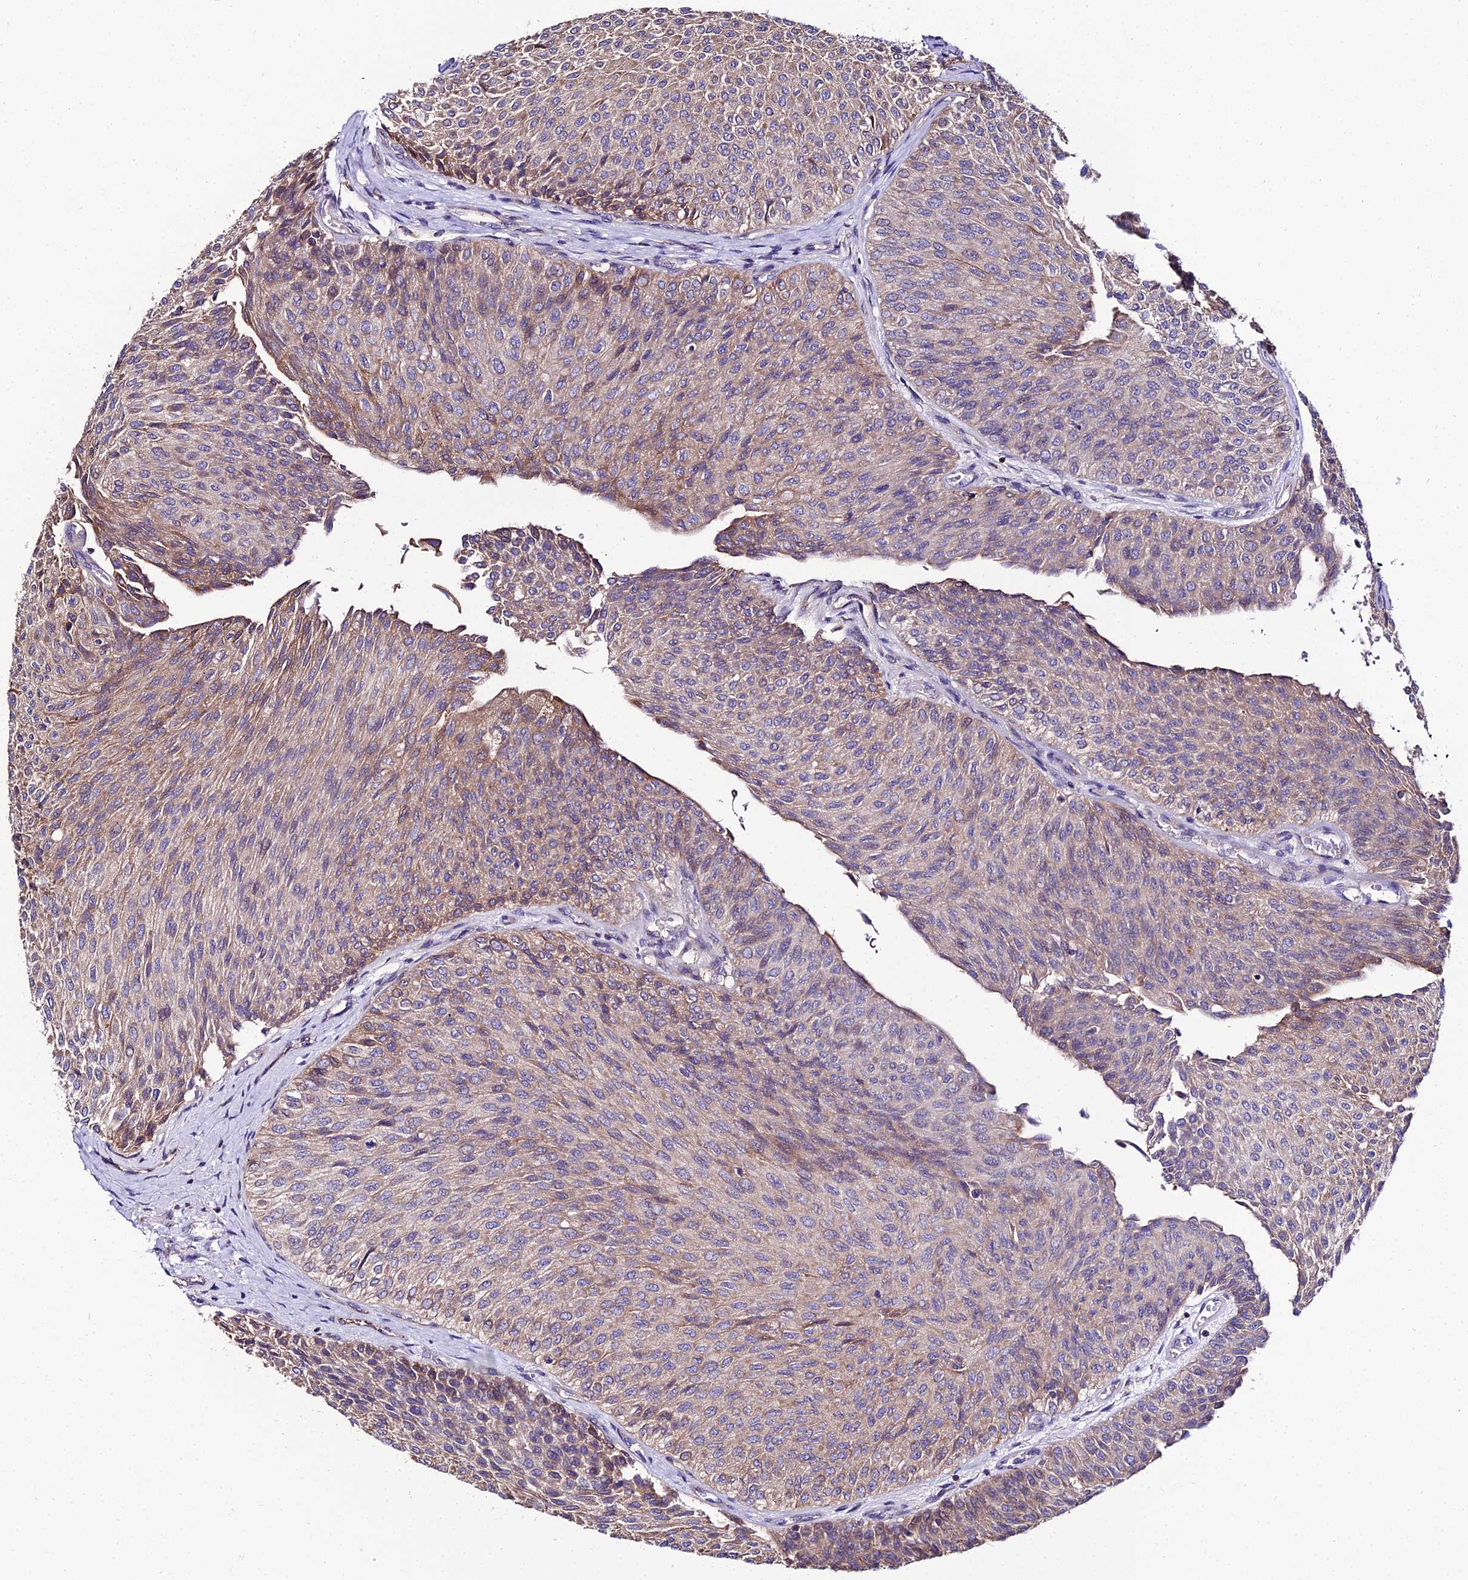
{"staining": {"intensity": "weak", "quantity": "25%-75%", "location": "cytoplasmic/membranous"}, "tissue": "urothelial cancer", "cell_type": "Tumor cells", "image_type": "cancer", "snomed": [{"axis": "morphology", "description": "Urothelial carcinoma, Low grade"}, {"axis": "topography", "description": "Urinary bladder"}], "caption": "Immunohistochemistry (IHC) (DAB (3,3'-diaminobenzidine)) staining of human urothelial cancer demonstrates weak cytoplasmic/membranous protein positivity in approximately 25%-75% of tumor cells. (brown staining indicates protein expression, while blue staining denotes nuclei).", "gene": "SHQ1", "patient": {"sex": "male", "age": 78}}